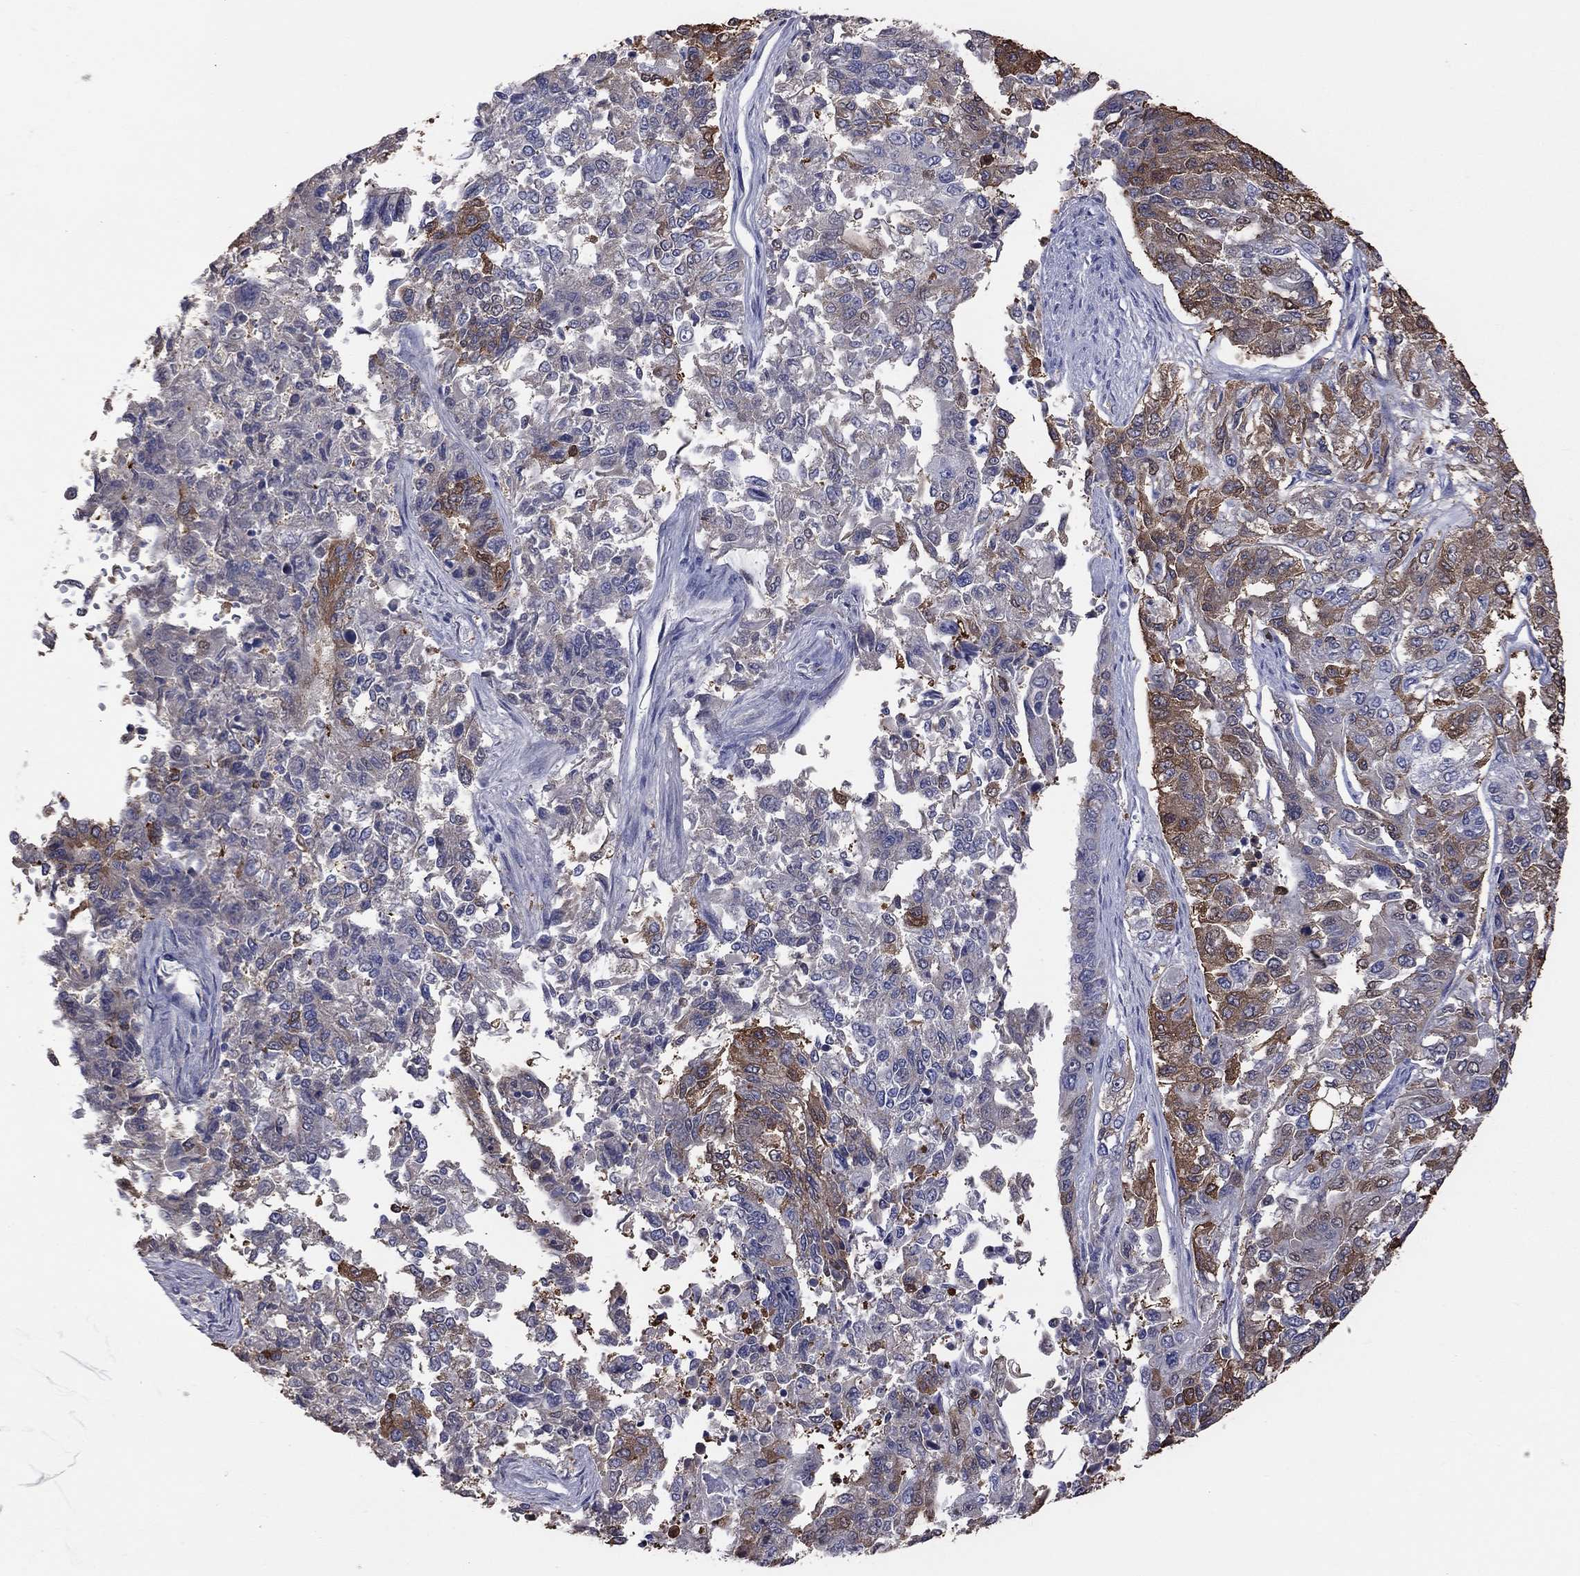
{"staining": {"intensity": "strong", "quantity": "<25%", "location": "cytoplasmic/membranous"}, "tissue": "endometrial cancer", "cell_type": "Tumor cells", "image_type": "cancer", "snomed": [{"axis": "morphology", "description": "Adenocarcinoma, NOS"}, {"axis": "topography", "description": "Uterus"}], "caption": "Strong cytoplasmic/membranous expression for a protein is identified in about <25% of tumor cells of adenocarcinoma (endometrial) using immunohistochemistry (IHC).", "gene": "HYLS1", "patient": {"sex": "female", "age": 59}}